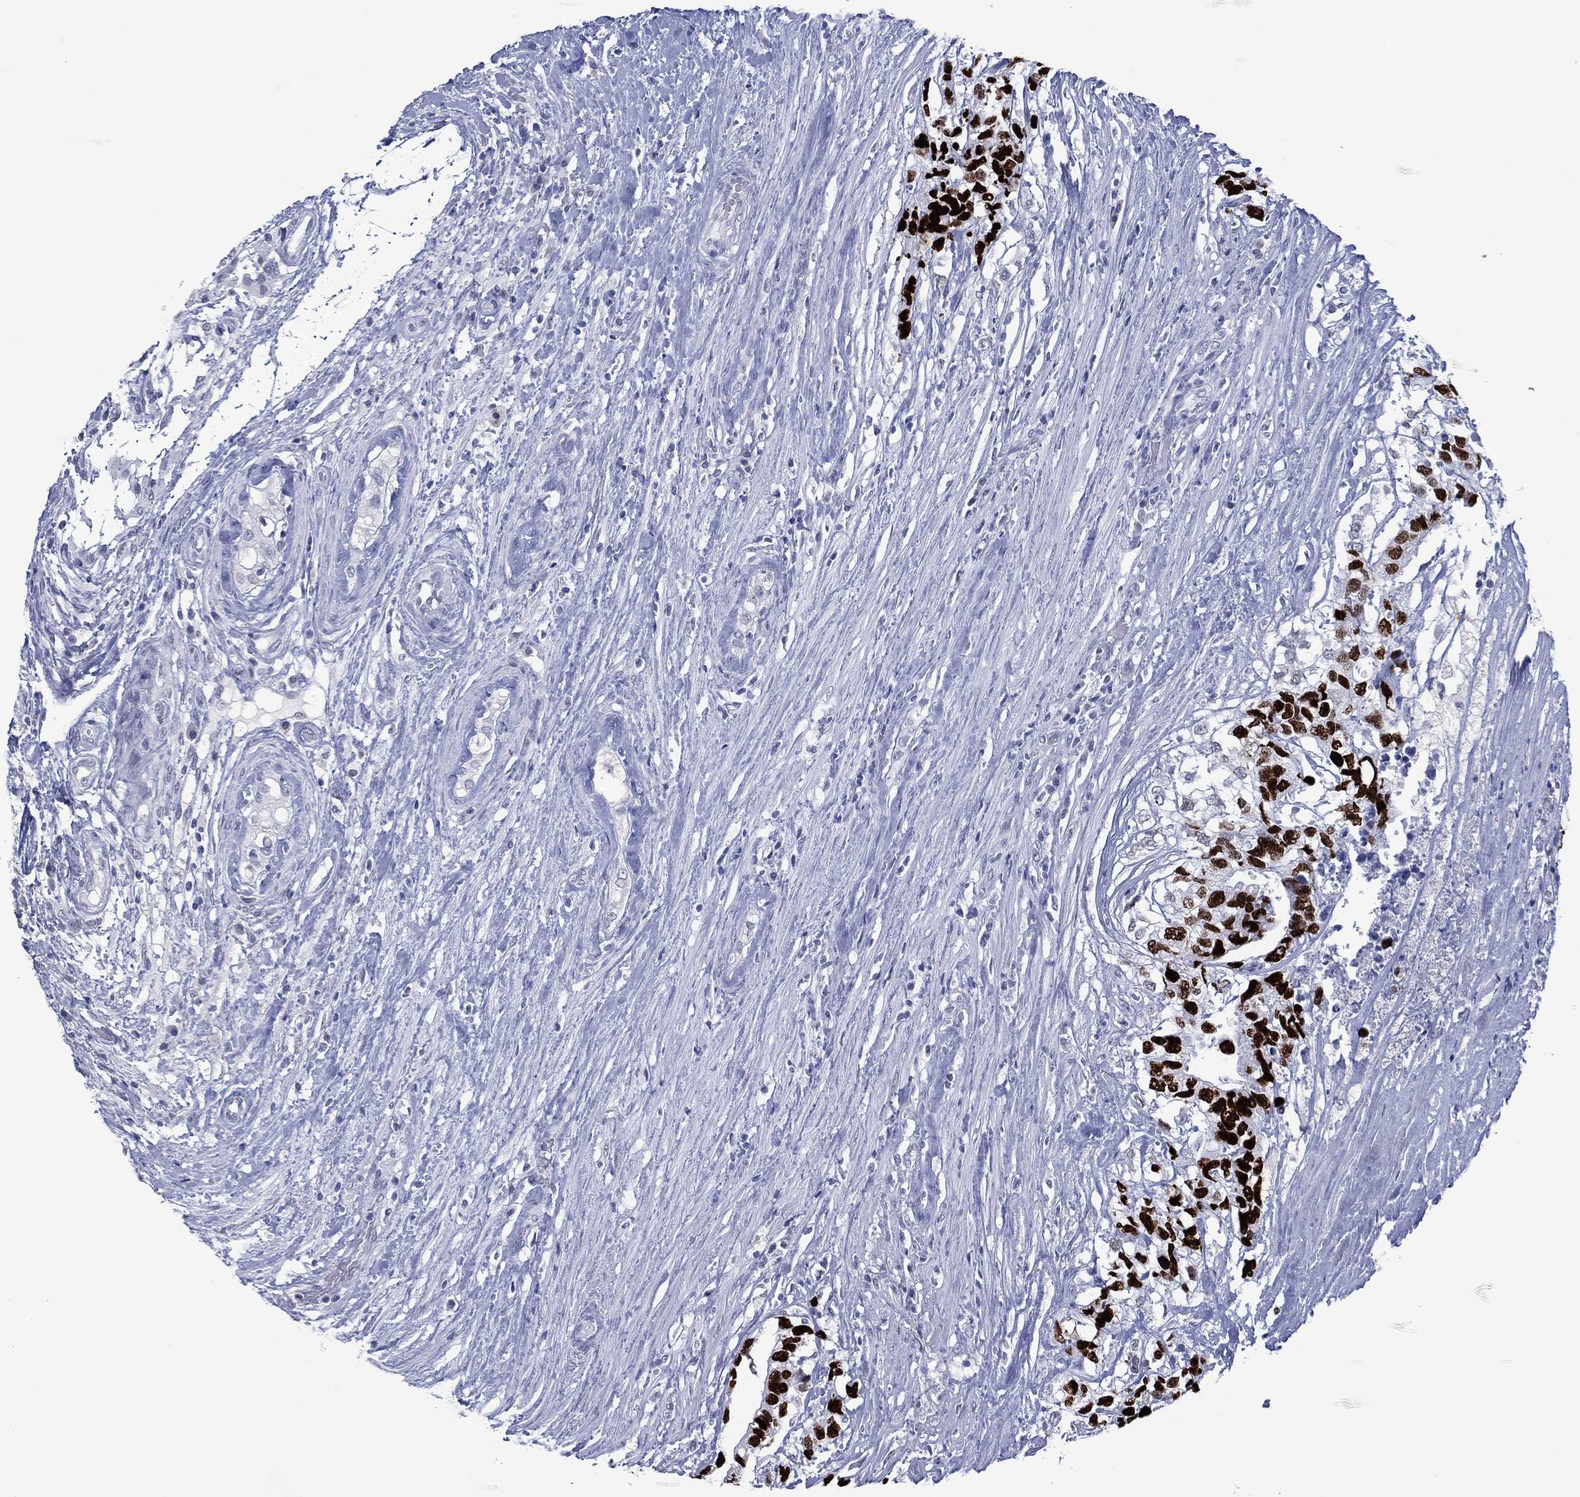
{"staining": {"intensity": "strong", "quantity": "25%-75%", "location": "nuclear"}, "tissue": "testis cancer", "cell_type": "Tumor cells", "image_type": "cancer", "snomed": [{"axis": "morphology", "description": "Seminoma, NOS"}, {"axis": "morphology", "description": "Carcinoma, Embryonal, NOS"}, {"axis": "topography", "description": "Testis"}], "caption": "Testis cancer stained with DAB (3,3'-diaminobenzidine) IHC demonstrates high levels of strong nuclear expression in about 25%-75% of tumor cells.", "gene": "UTF1", "patient": {"sex": "male", "age": 41}}